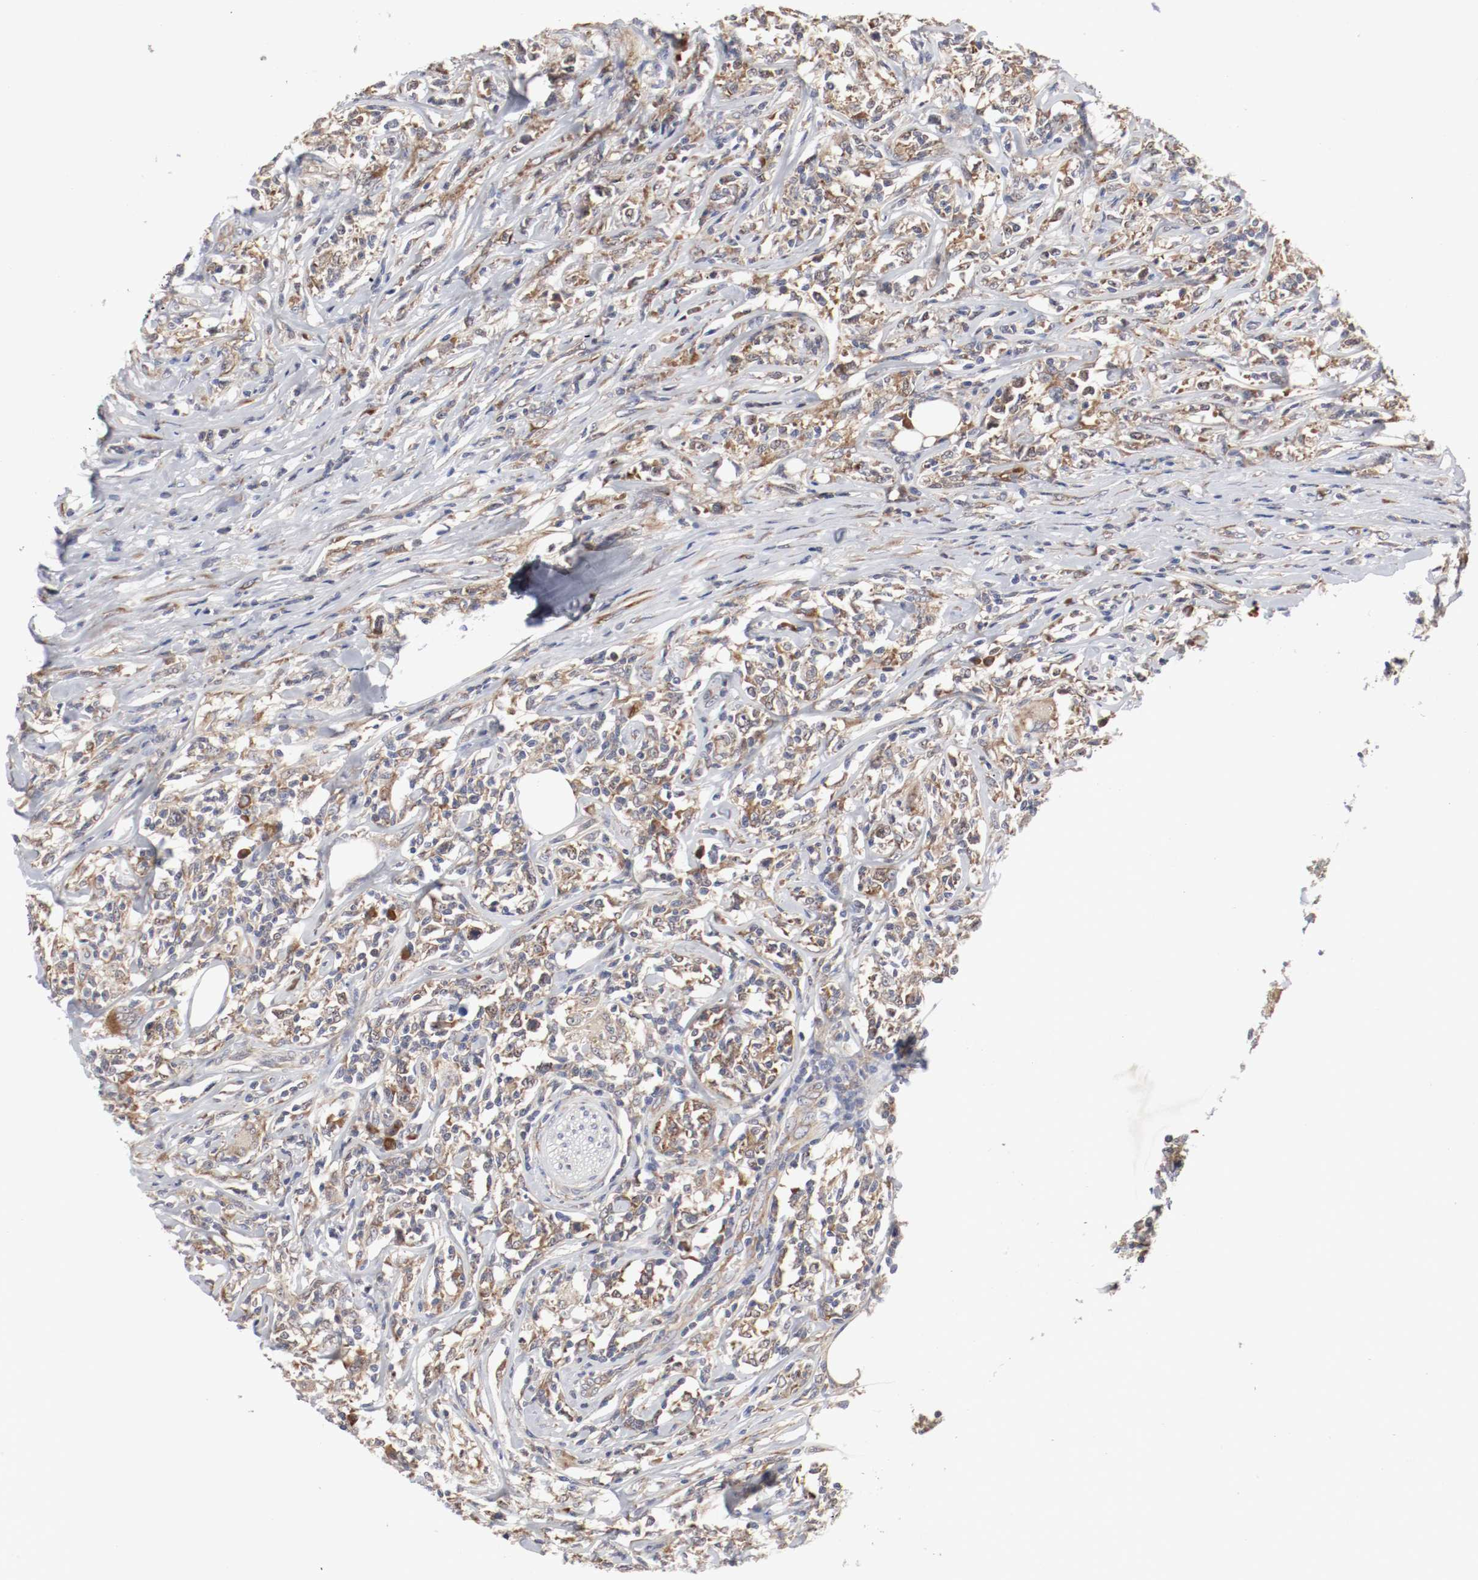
{"staining": {"intensity": "moderate", "quantity": "25%-75%", "location": "cytoplasmic/membranous"}, "tissue": "lymphoma", "cell_type": "Tumor cells", "image_type": "cancer", "snomed": [{"axis": "morphology", "description": "Malignant lymphoma, non-Hodgkin's type, High grade"}, {"axis": "topography", "description": "Lymph node"}], "caption": "A medium amount of moderate cytoplasmic/membranous expression is identified in about 25%-75% of tumor cells in lymphoma tissue. Immunohistochemistry stains the protein in brown and the nuclei are stained blue.", "gene": "FKBP3", "patient": {"sex": "female", "age": 84}}